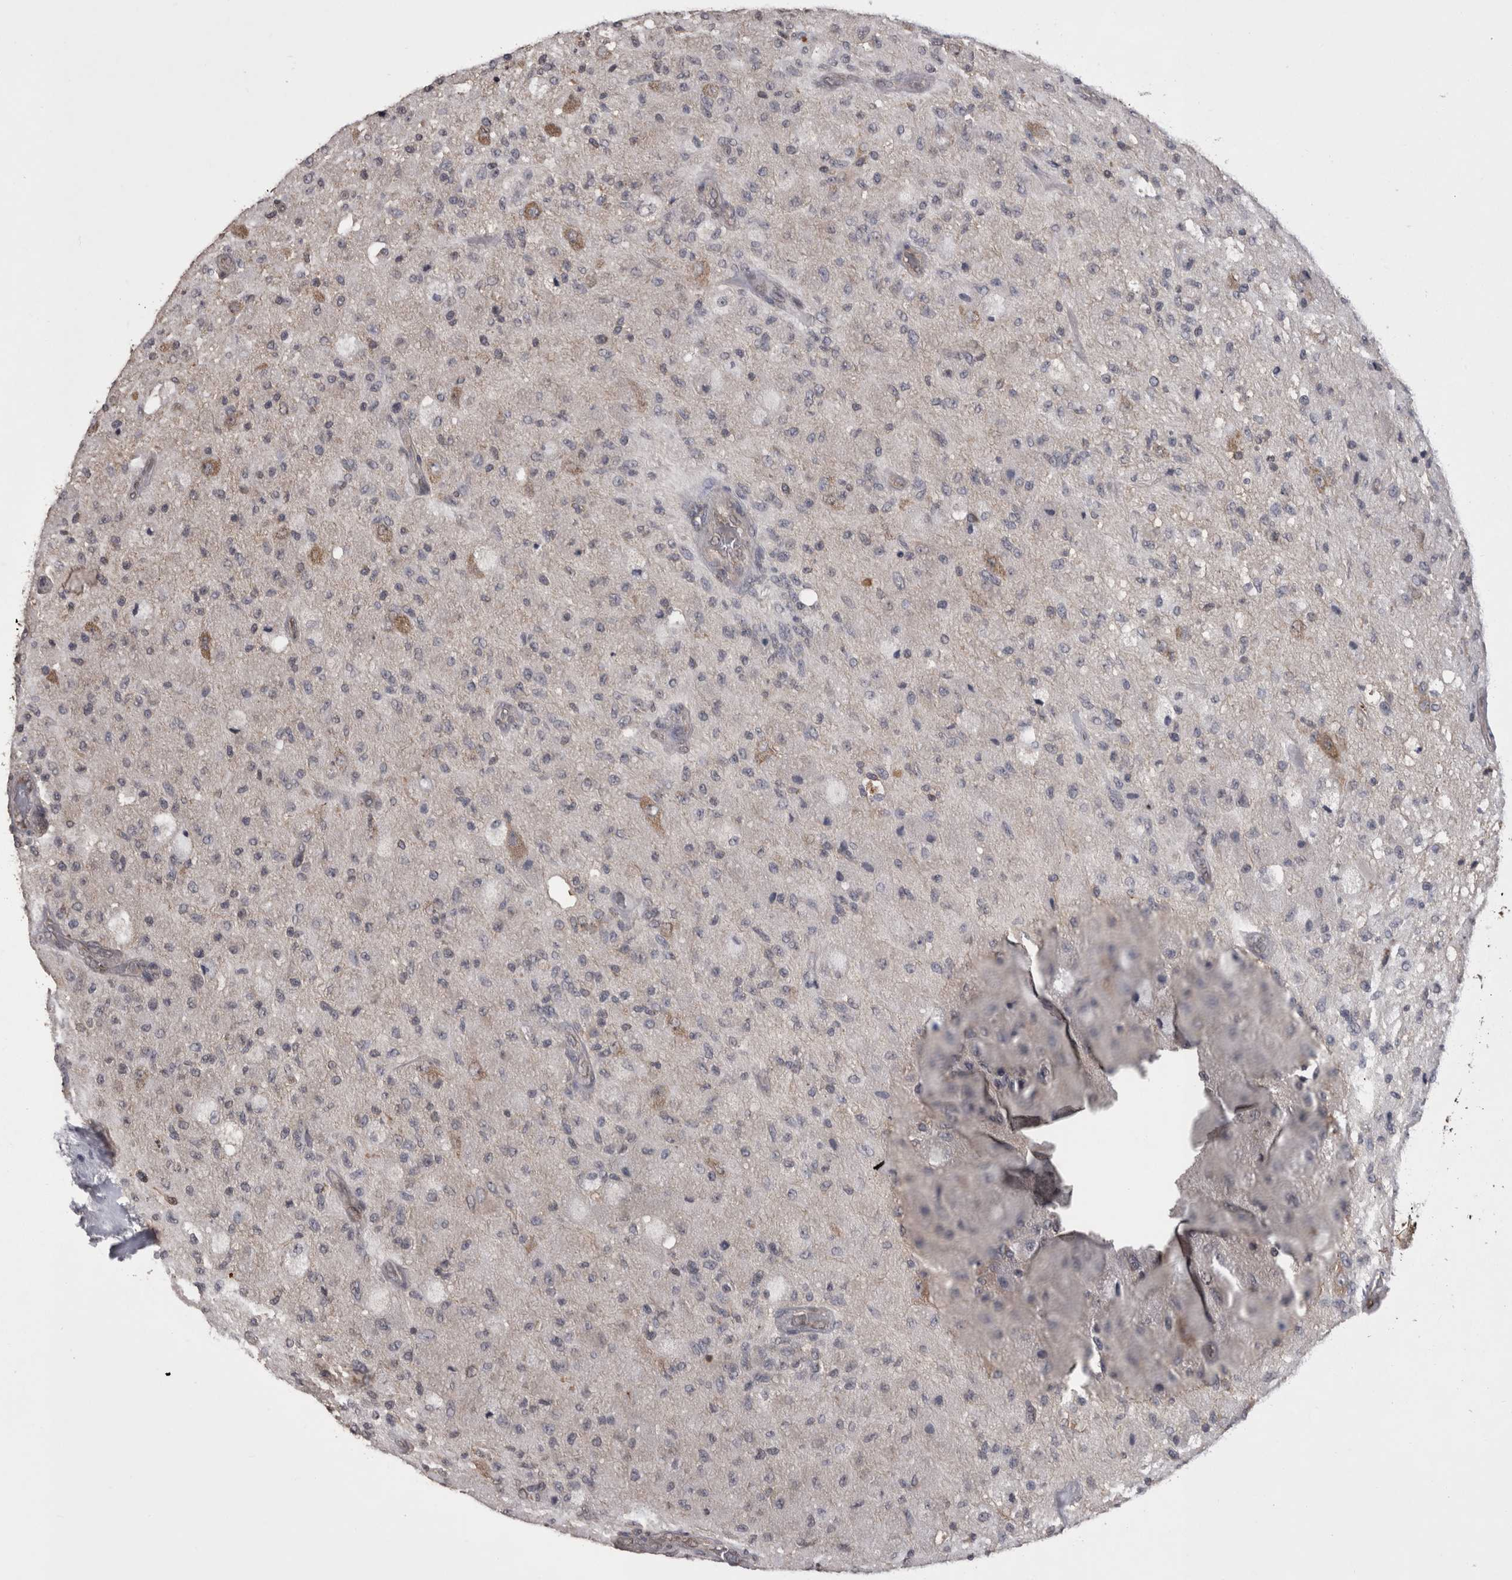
{"staining": {"intensity": "negative", "quantity": "none", "location": "none"}, "tissue": "glioma", "cell_type": "Tumor cells", "image_type": "cancer", "snomed": [{"axis": "morphology", "description": "Normal tissue, NOS"}, {"axis": "morphology", "description": "Glioma, malignant, High grade"}, {"axis": "topography", "description": "Cerebral cortex"}], "caption": "This image is of glioma stained with immunohistochemistry to label a protein in brown with the nuclei are counter-stained blue. There is no expression in tumor cells.", "gene": "PREP", "patient": {"sex": "male", "age": 77}}